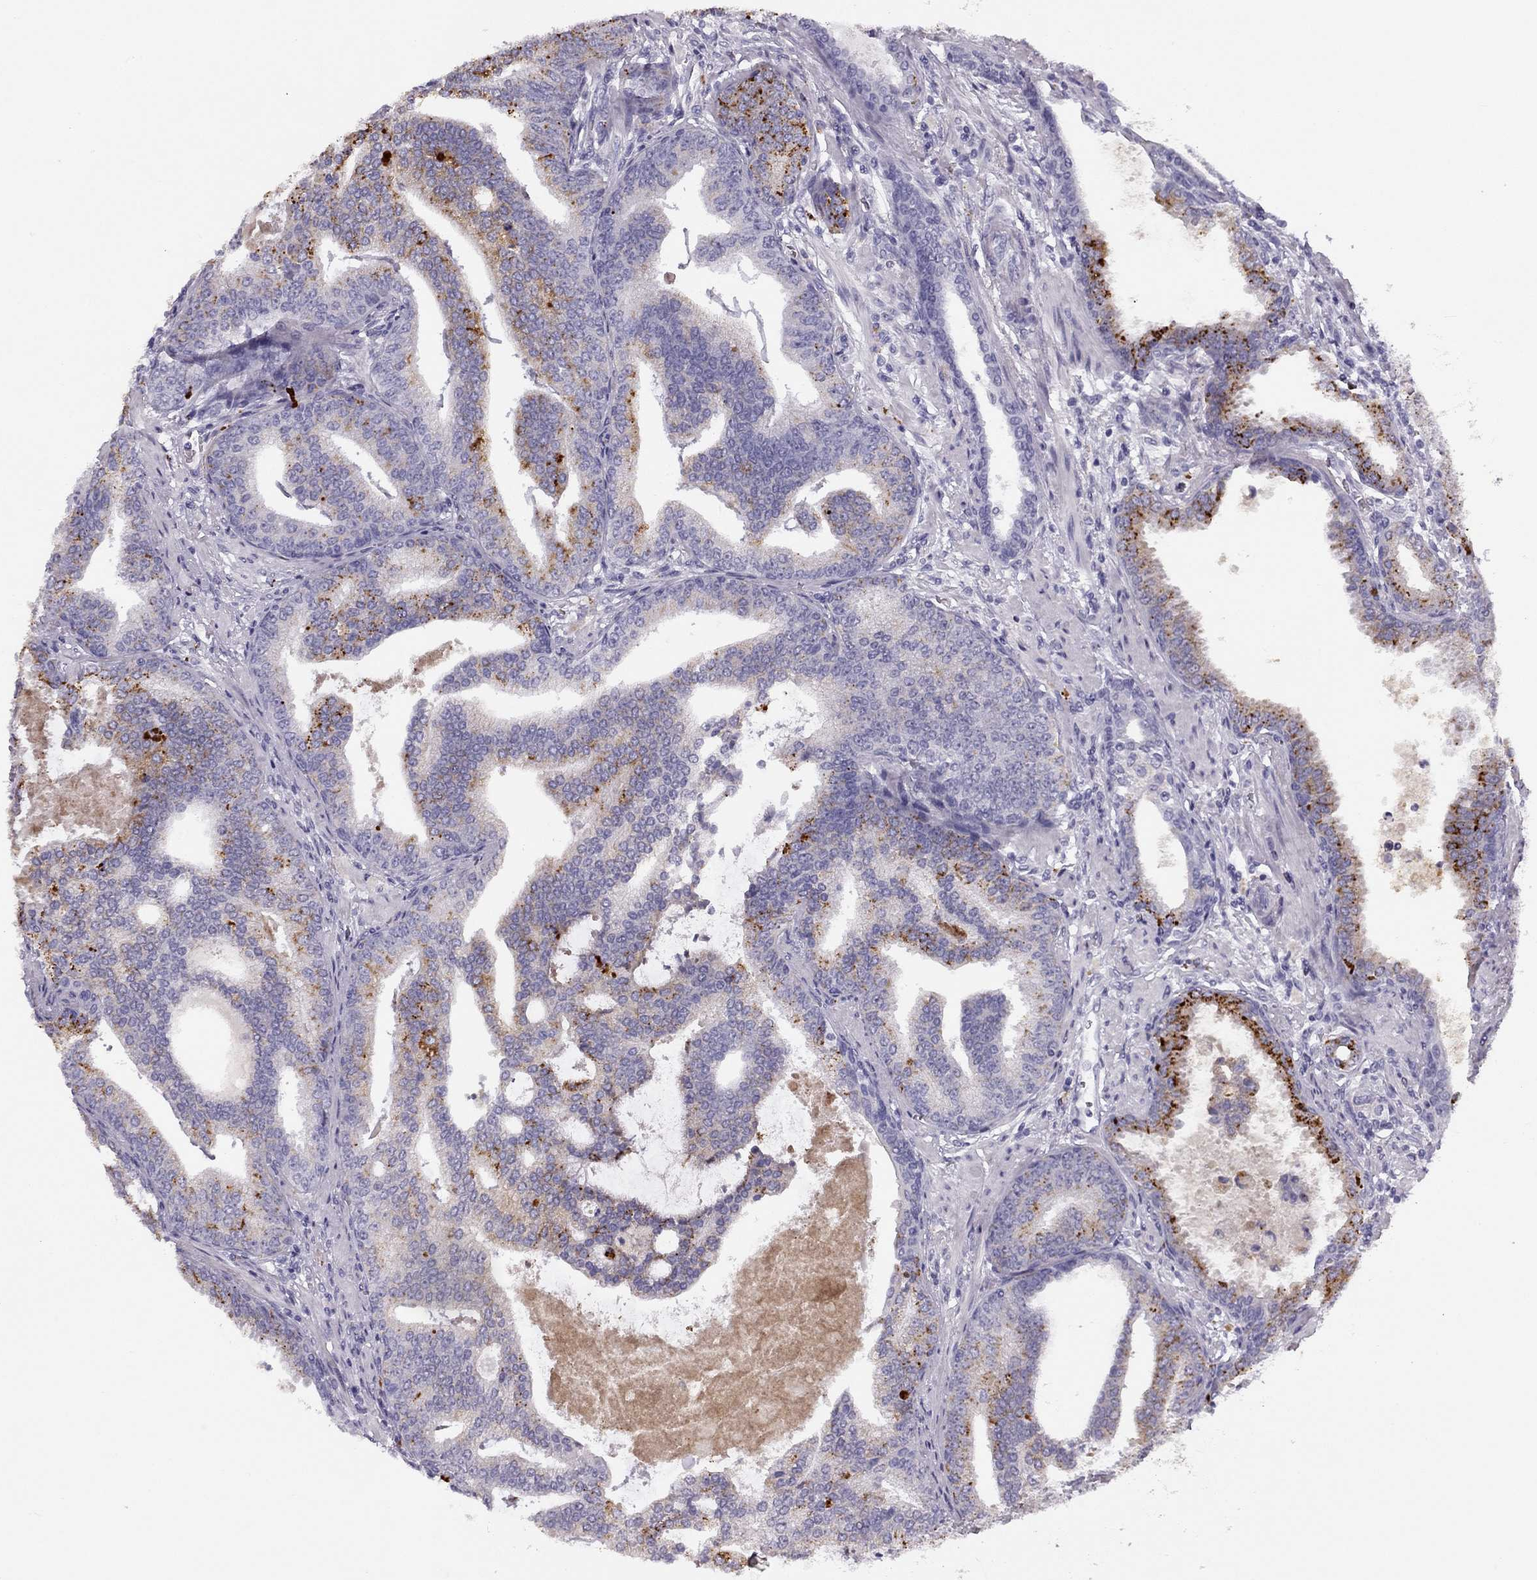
{"staining": {"intensity": "negative", "quantity": "none", "location": "none"}, "tissue": "prostate cancer", "cell_type": "Tumor cells", "image_type": "cancer", "snomed": [{"axis": "morphology", "description": "Adenocarcinoma, NOS"}, {"axis": "topography", "description": "Prostate"}], "caption": "This is an immunohistochemistry (IHC) image of adenocarcinoma (prostate). There is no staining in tumor cells.", "gene": "MC5R", "patient": {"sex": "male", "age": 64}}